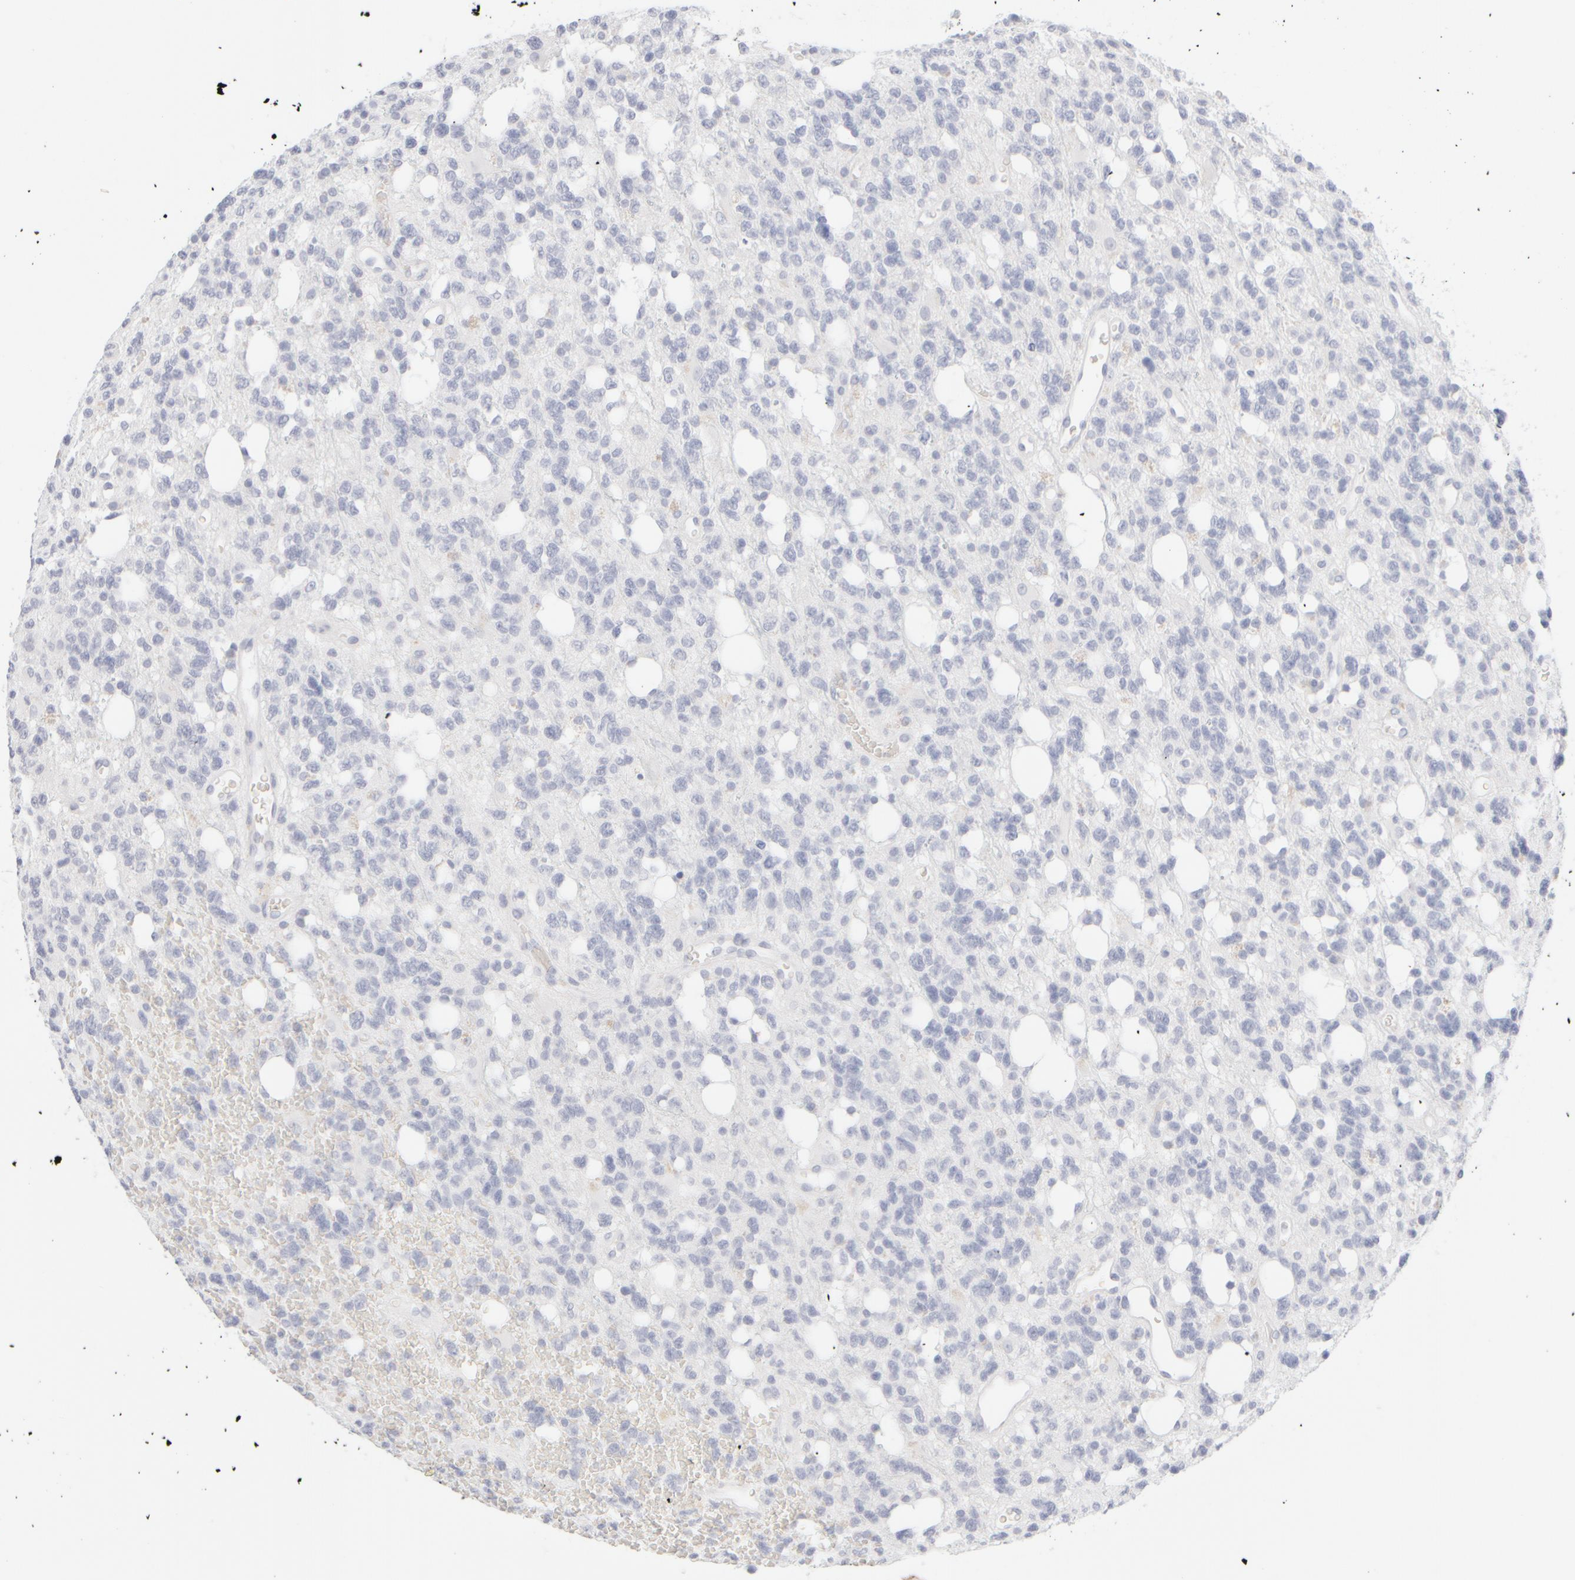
{"staining": {"intensity": "negative", "quantity": "none", "location": "none"}, "tissue": "glioma", "cell_type": "Tumor cells", "image_type": "cancer", "snomed": [{"axis": "morphology", "description": "Glioma, malignant, High grade"}, {"axis": "topography", "description": "Brain"}], "caption": "DAB immunohistochemical staining of malignant high-grade glioma exhibits no significant staining in tumor cells.", "gene": "KRT15", "patient": {"sex": "female", "age": 62}}